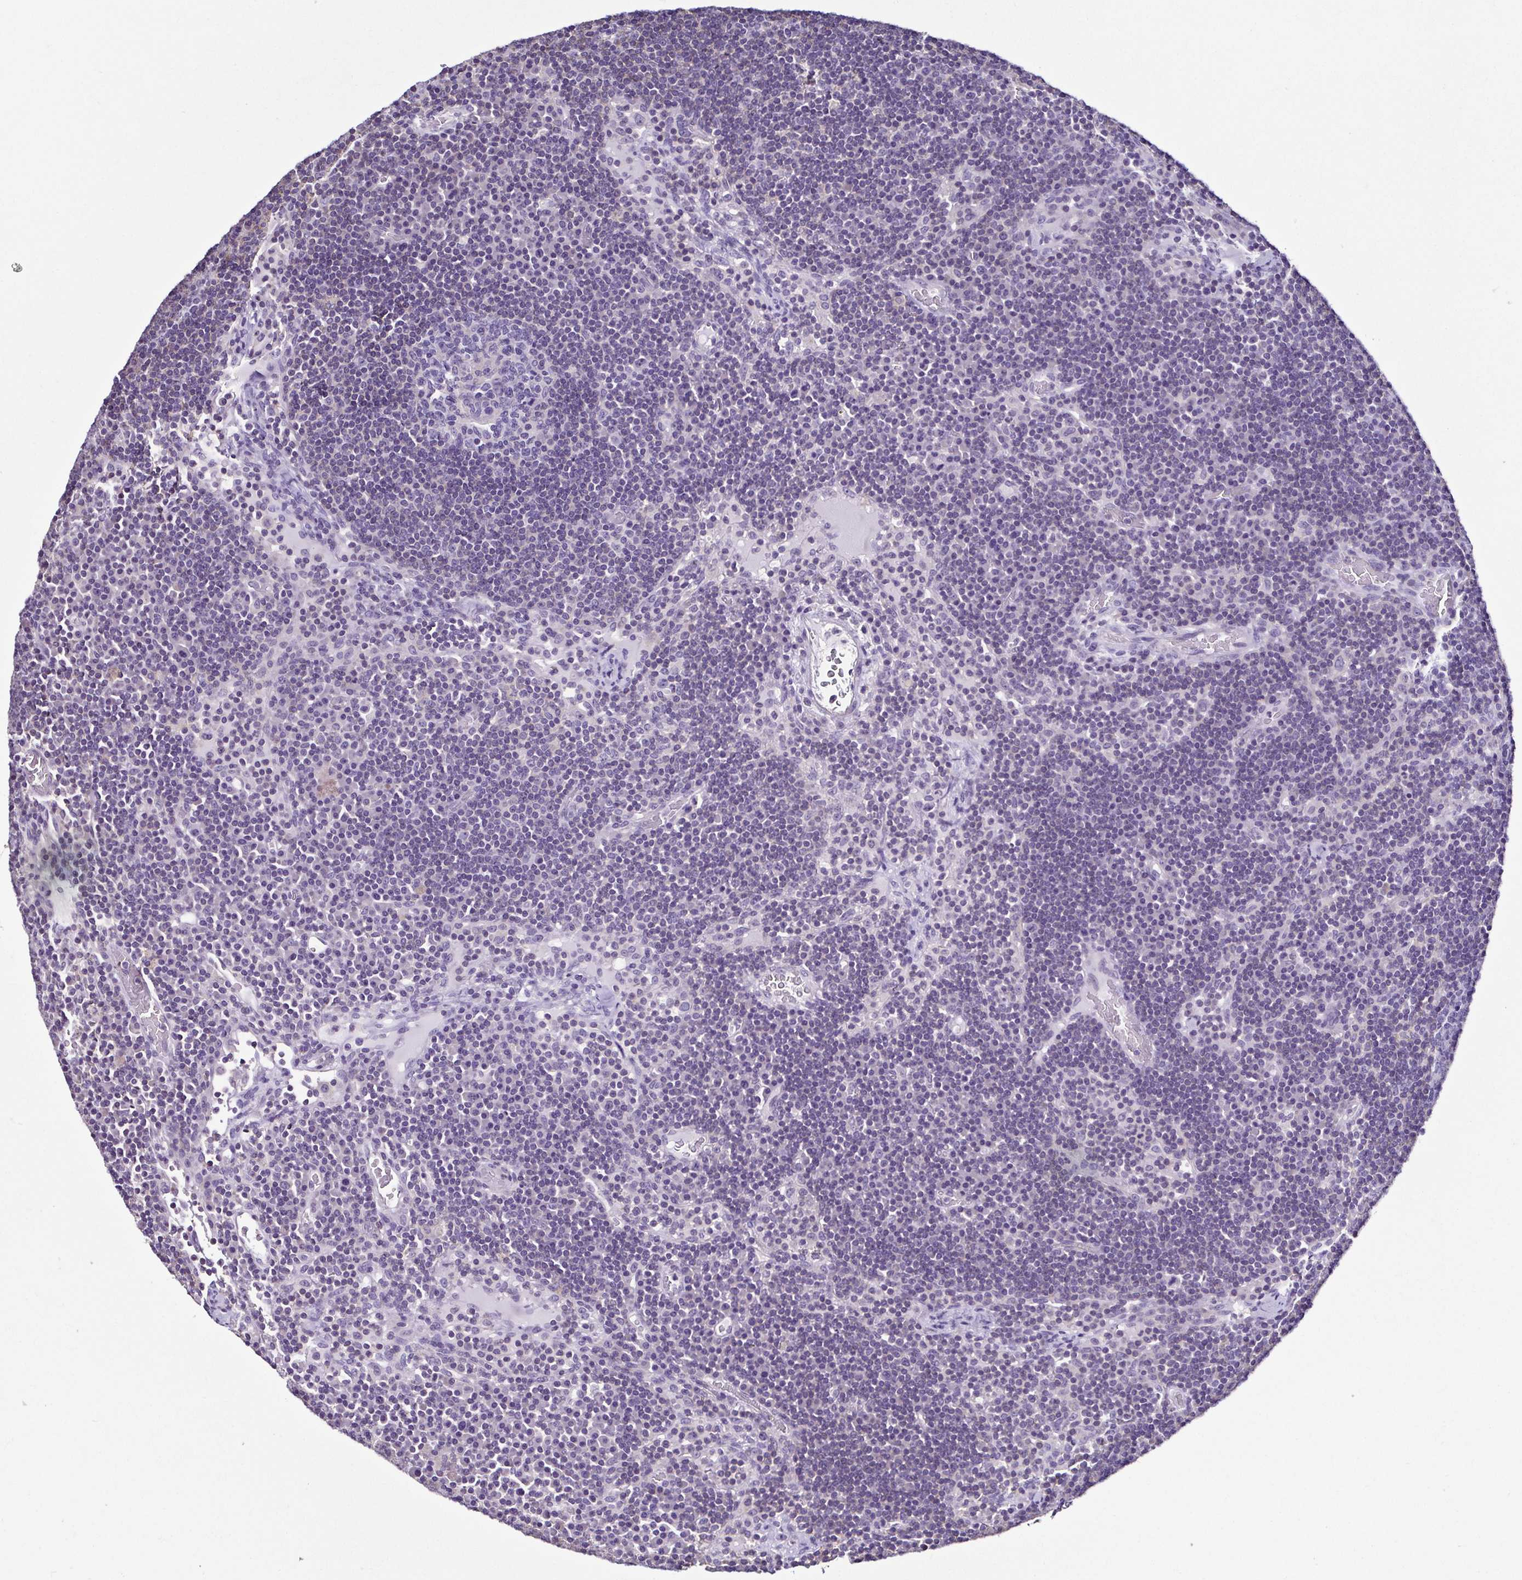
{"staining": {"intensity": "negative", "quantity": "none", "location": "none"}, "tissue": "lymph node", "cell_type": "Germinal center cells", "image_type": "normal", "snomed": [{"axis": "morphology", "description": "Normal tissue, NOS"}, {"axis": "topography", "description": "Lymph node"}], "caption": "Germinal center cells show no significant expression in benign lymph node. Nuclei are stained in blue.", "gene": "TNNT2", "patient": {"sex": "male", "age": 67}}